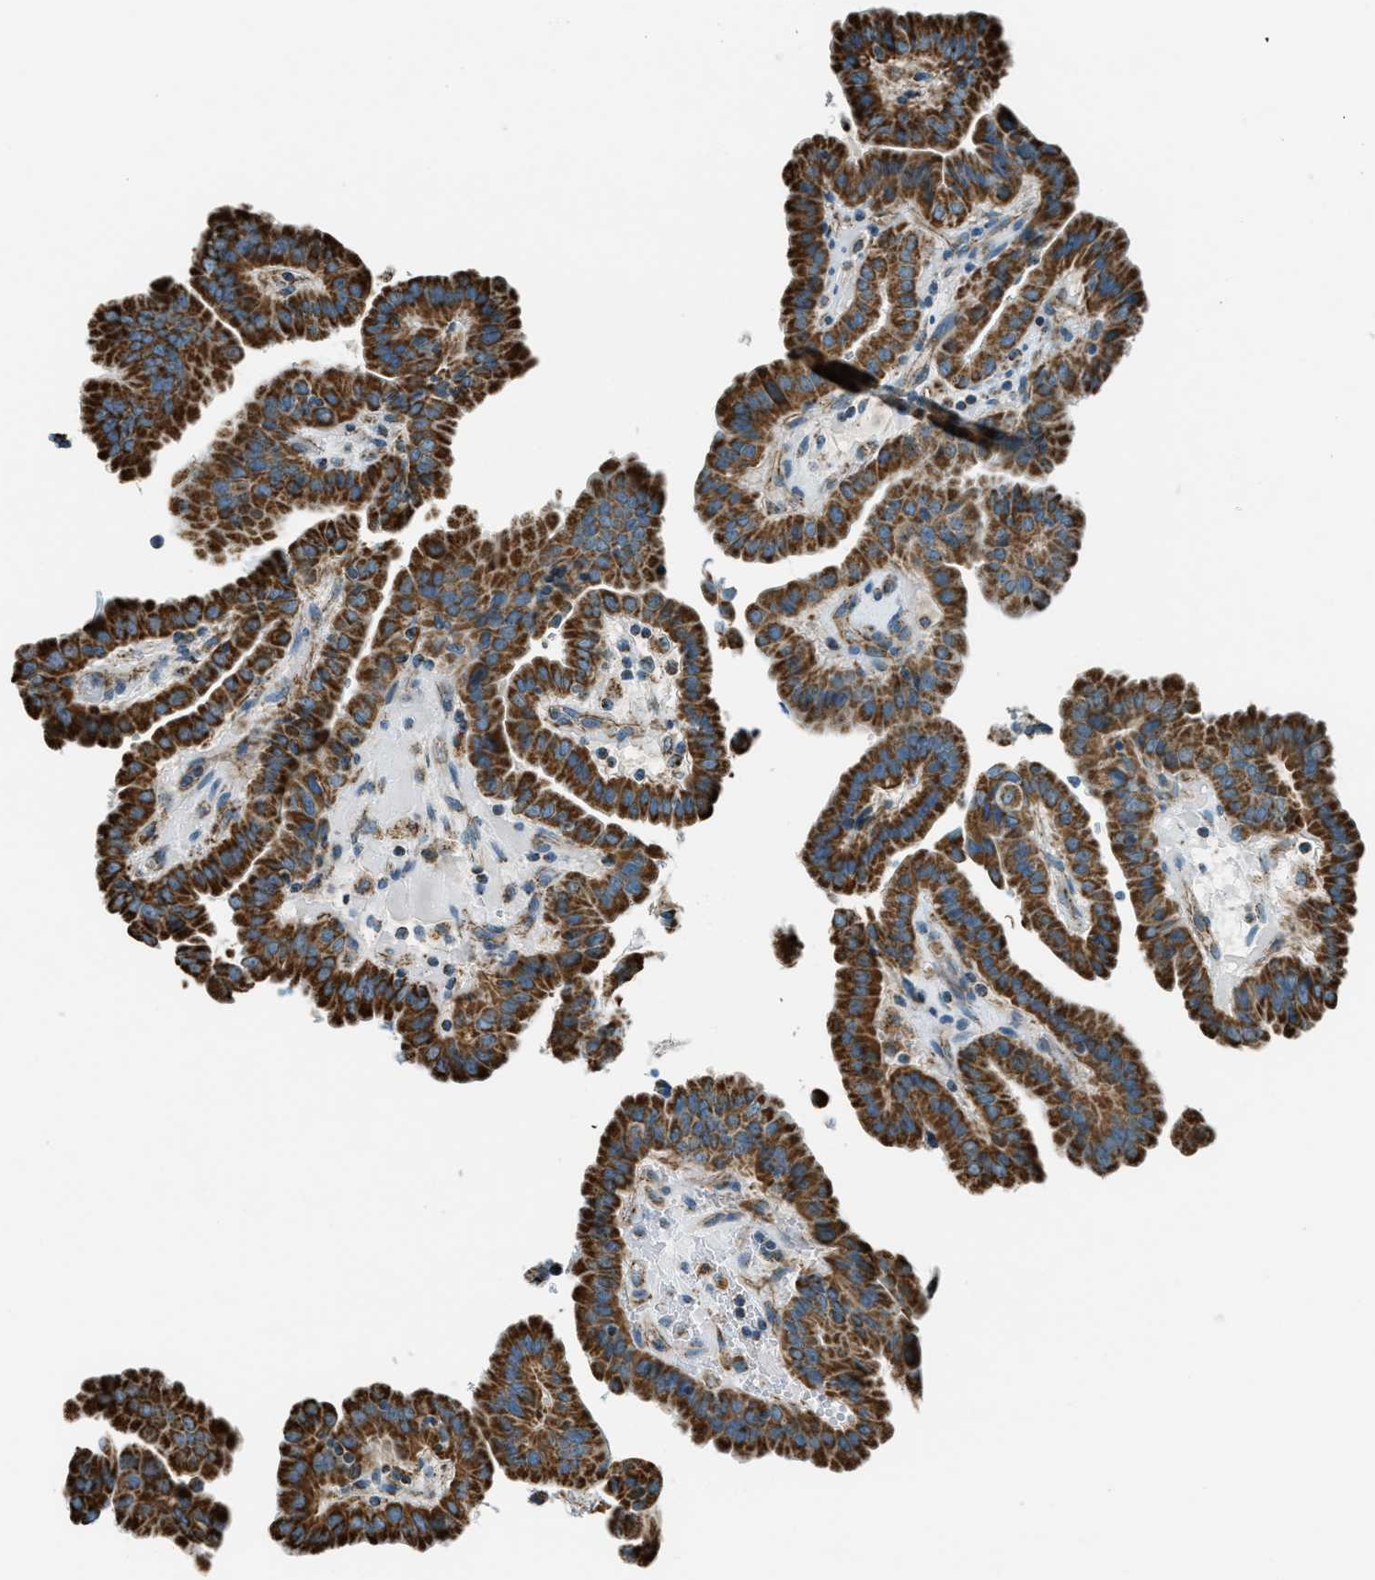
{"staining": {"intensity": "strong", "quantity": ">75%", "location": "cytoplasmic/membranous"}, "tissue": "thyroid cancer", "cell_type": "Tumor cells", "image_type": "cancer", "snomed": [{"axis": "morphology", "description": "Papillary adenocarcinoma, NOS"}, {"axis": "topography", "description": "Thyroid gland"}], "caption": "Thyroid cancer was stained to show a protein in brown. There is high levels of strong cytoplasmic/membranous positivity in approximately >75% of tumor cells.", "gene": "CHST15", "patient": {"sex": "male", "age": 33}}